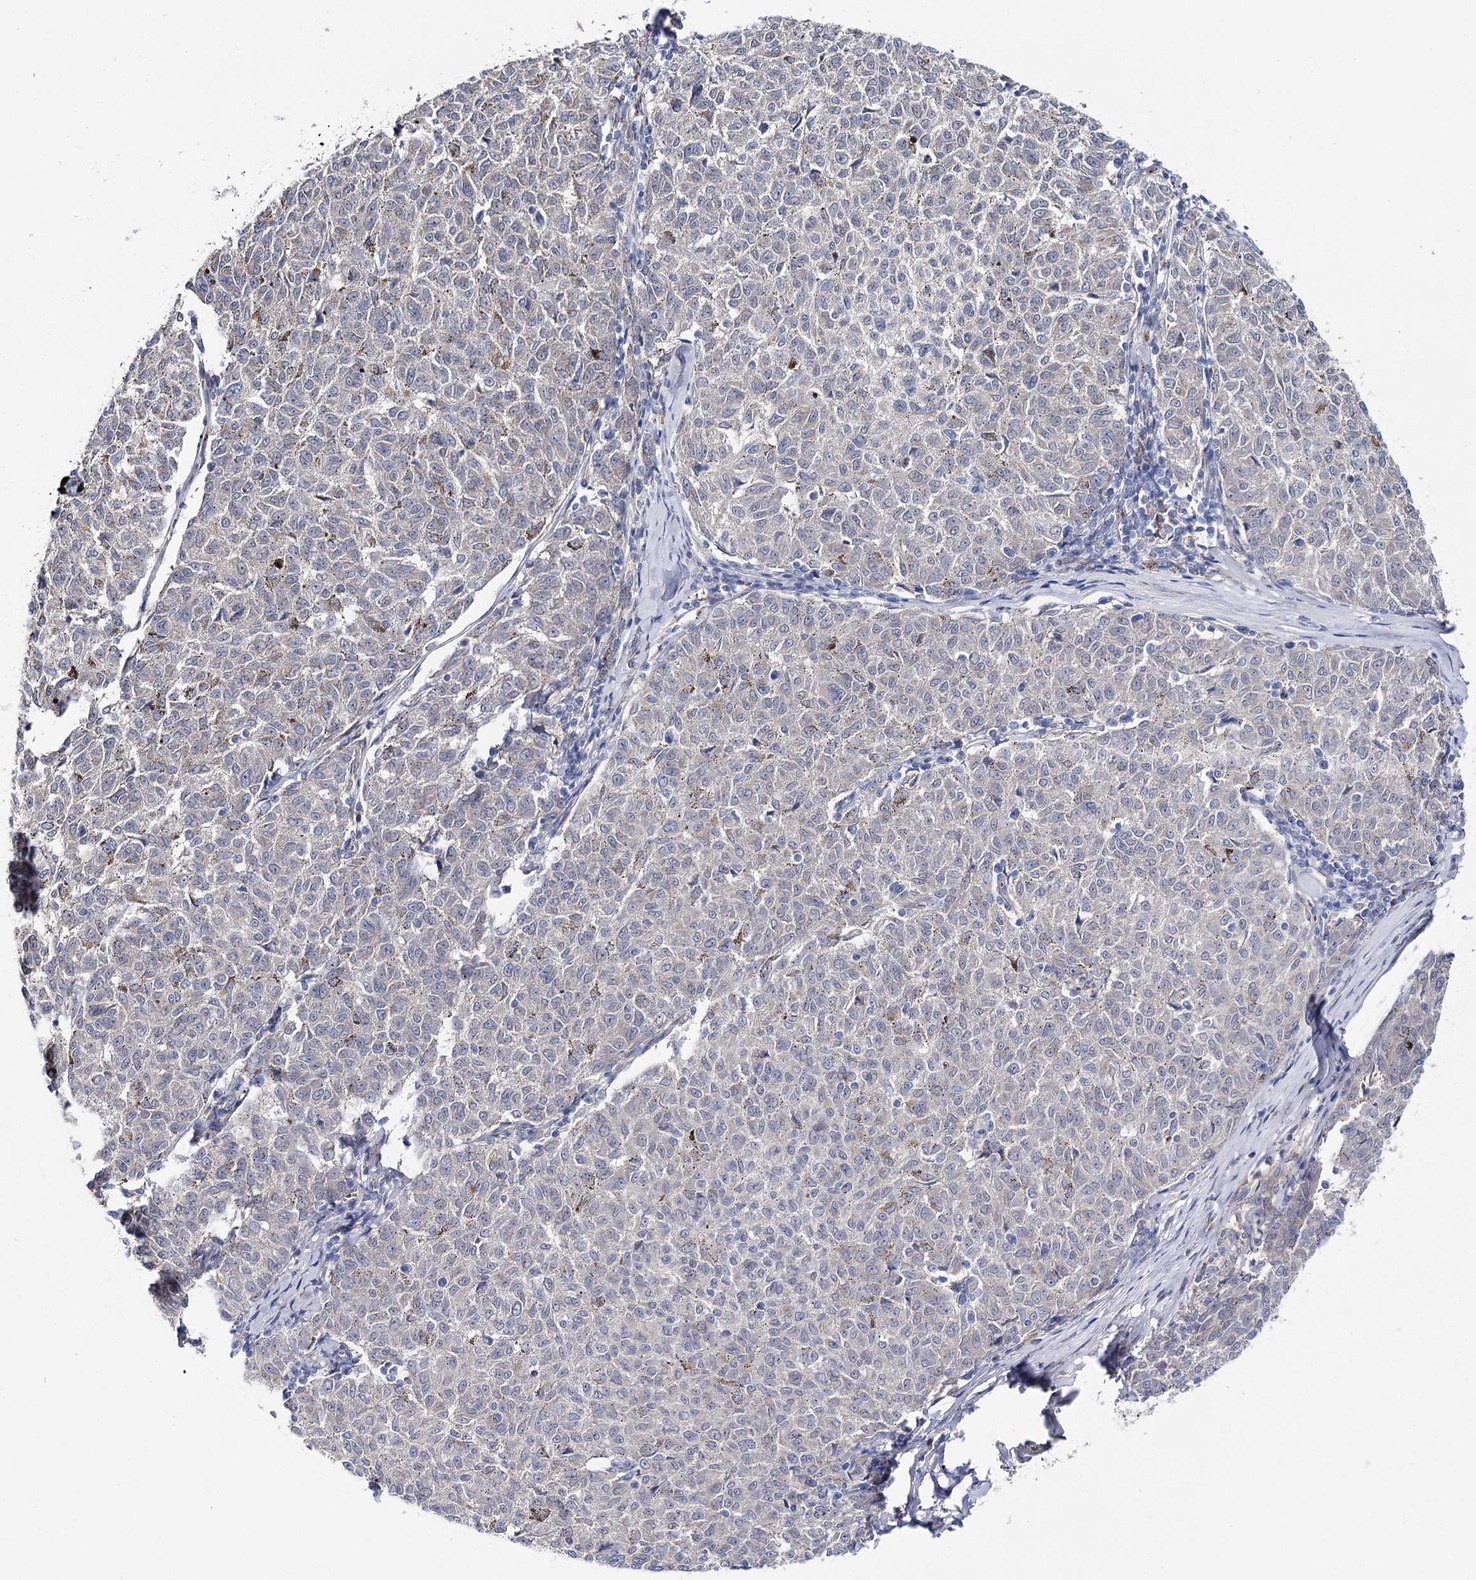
{"staining": {"intensity": "negative", "quantity": "none", "location": "none"}, "tissue": "melanoma", "cell_type": "Tumor cells", "image_type": "cancer", "snomed": [{"axis": "morphology", "description": "Malignant melanoma, NOS"}, {"axis": "topography", "description": "Skin"}], "caption": "IHC image of human melanoma stained for a protein (brown), which shows no expression in tumor cells. Brightfield microscopy of immunohistochemistry stained with DAB (3,3'-diaminobenzidine) (brown) and hematoxylin (blue), captured at high magnification.", "gene": "LRRC14B", "patient": {"sex": "female", "age": 72}}